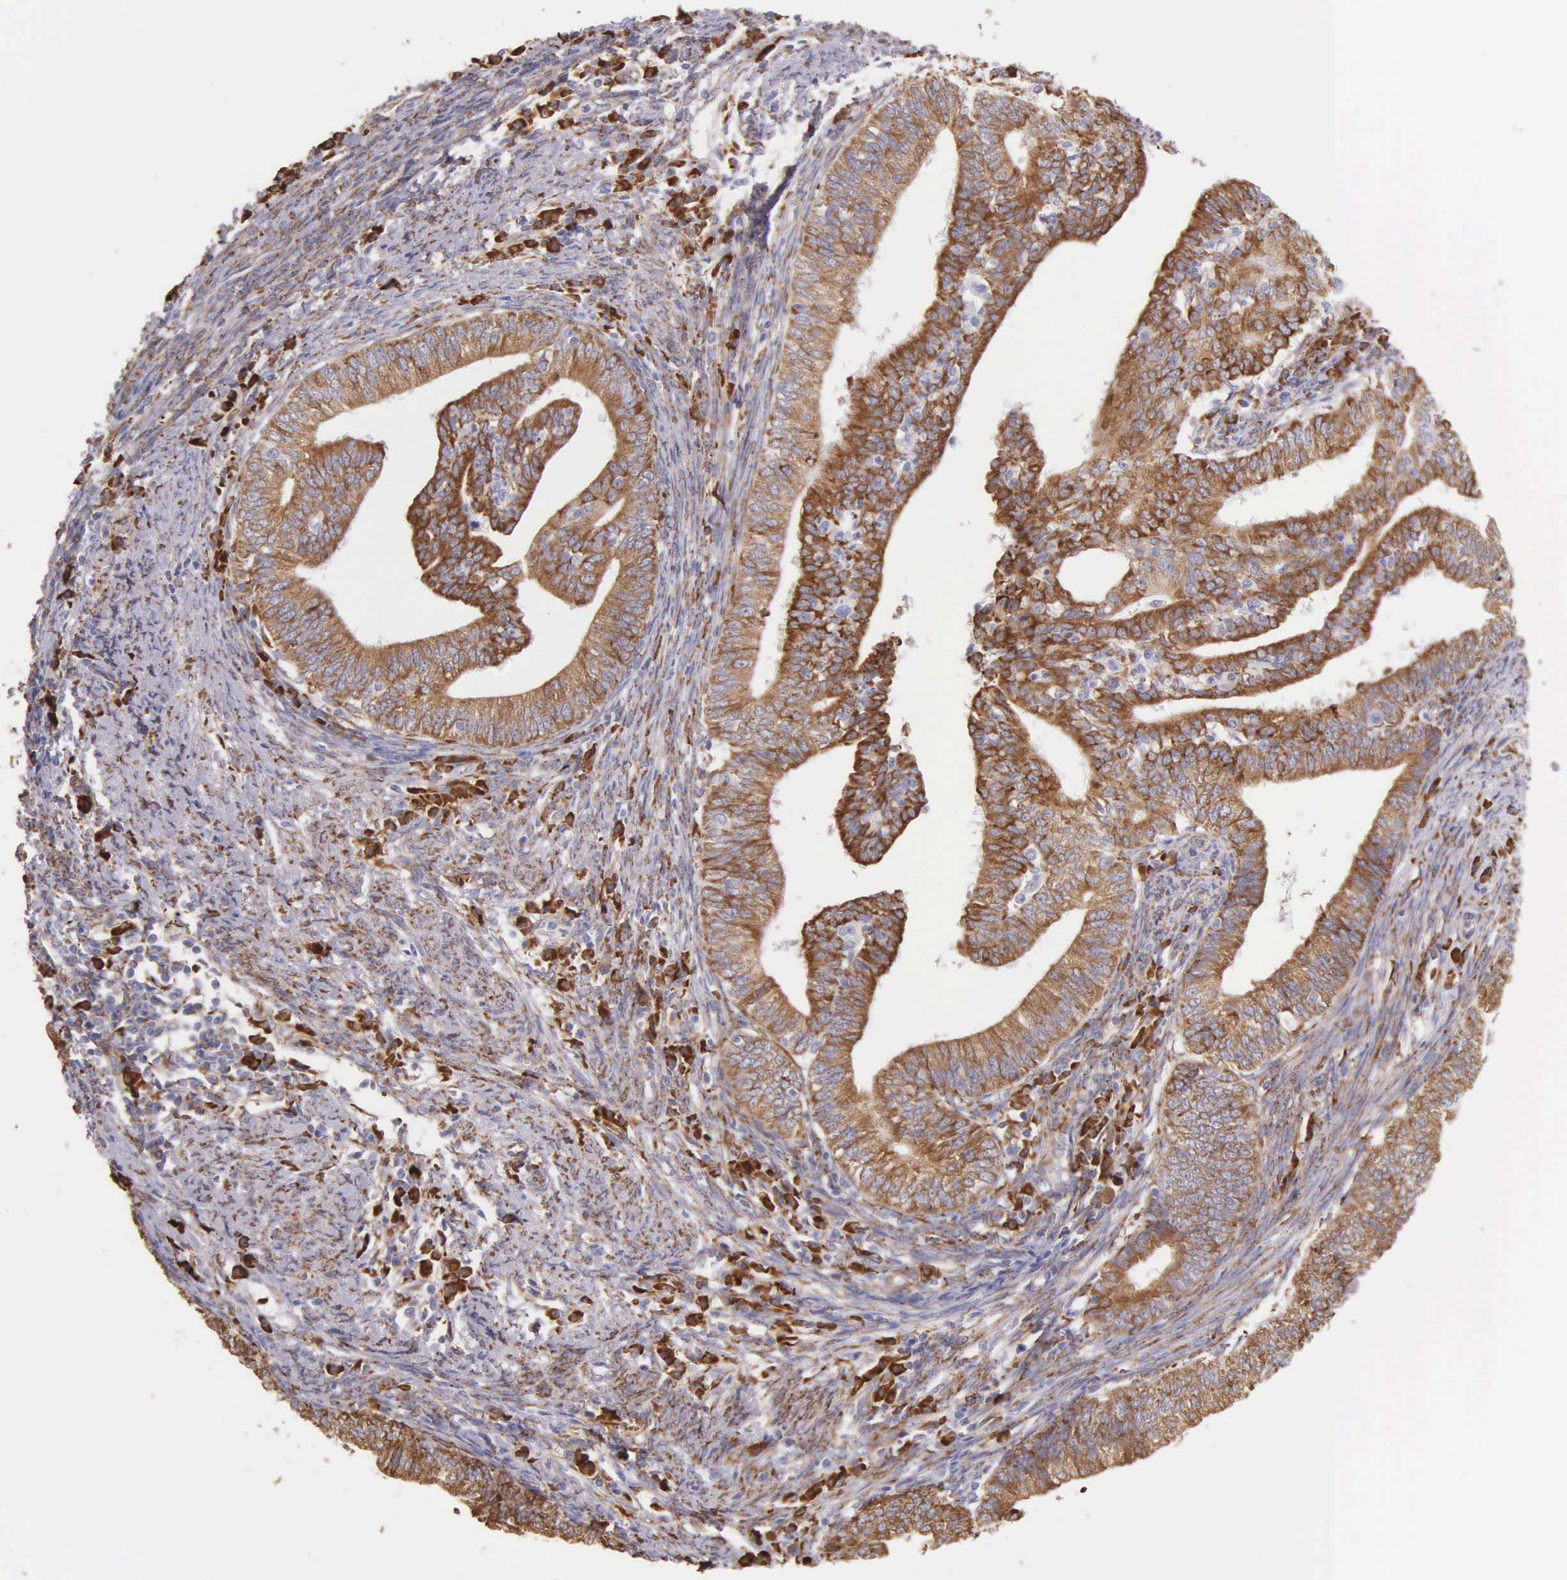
{"staining": {"intensity": "strong", "quantity": ">75%", "location": "cytoplasmic/membranous"}, "tissue": "endometrial cancer", "cell_type": "Tumor cells", "image_type": "cancer", "snomed": [{"axis": "morphology", "description": "Adenocarcinoma, NOS"}, {"axis": "topography", "description": "Endometrium"}], "caption": "The histopathology image displays staining of endometrial cancer (adenocarcinoma), revealing strong cytoplasmic/membranous protein positivity (brown color) within tumor cells.", "gene": "CKAP4", "patient": {"sex": "female", "age": 66}}